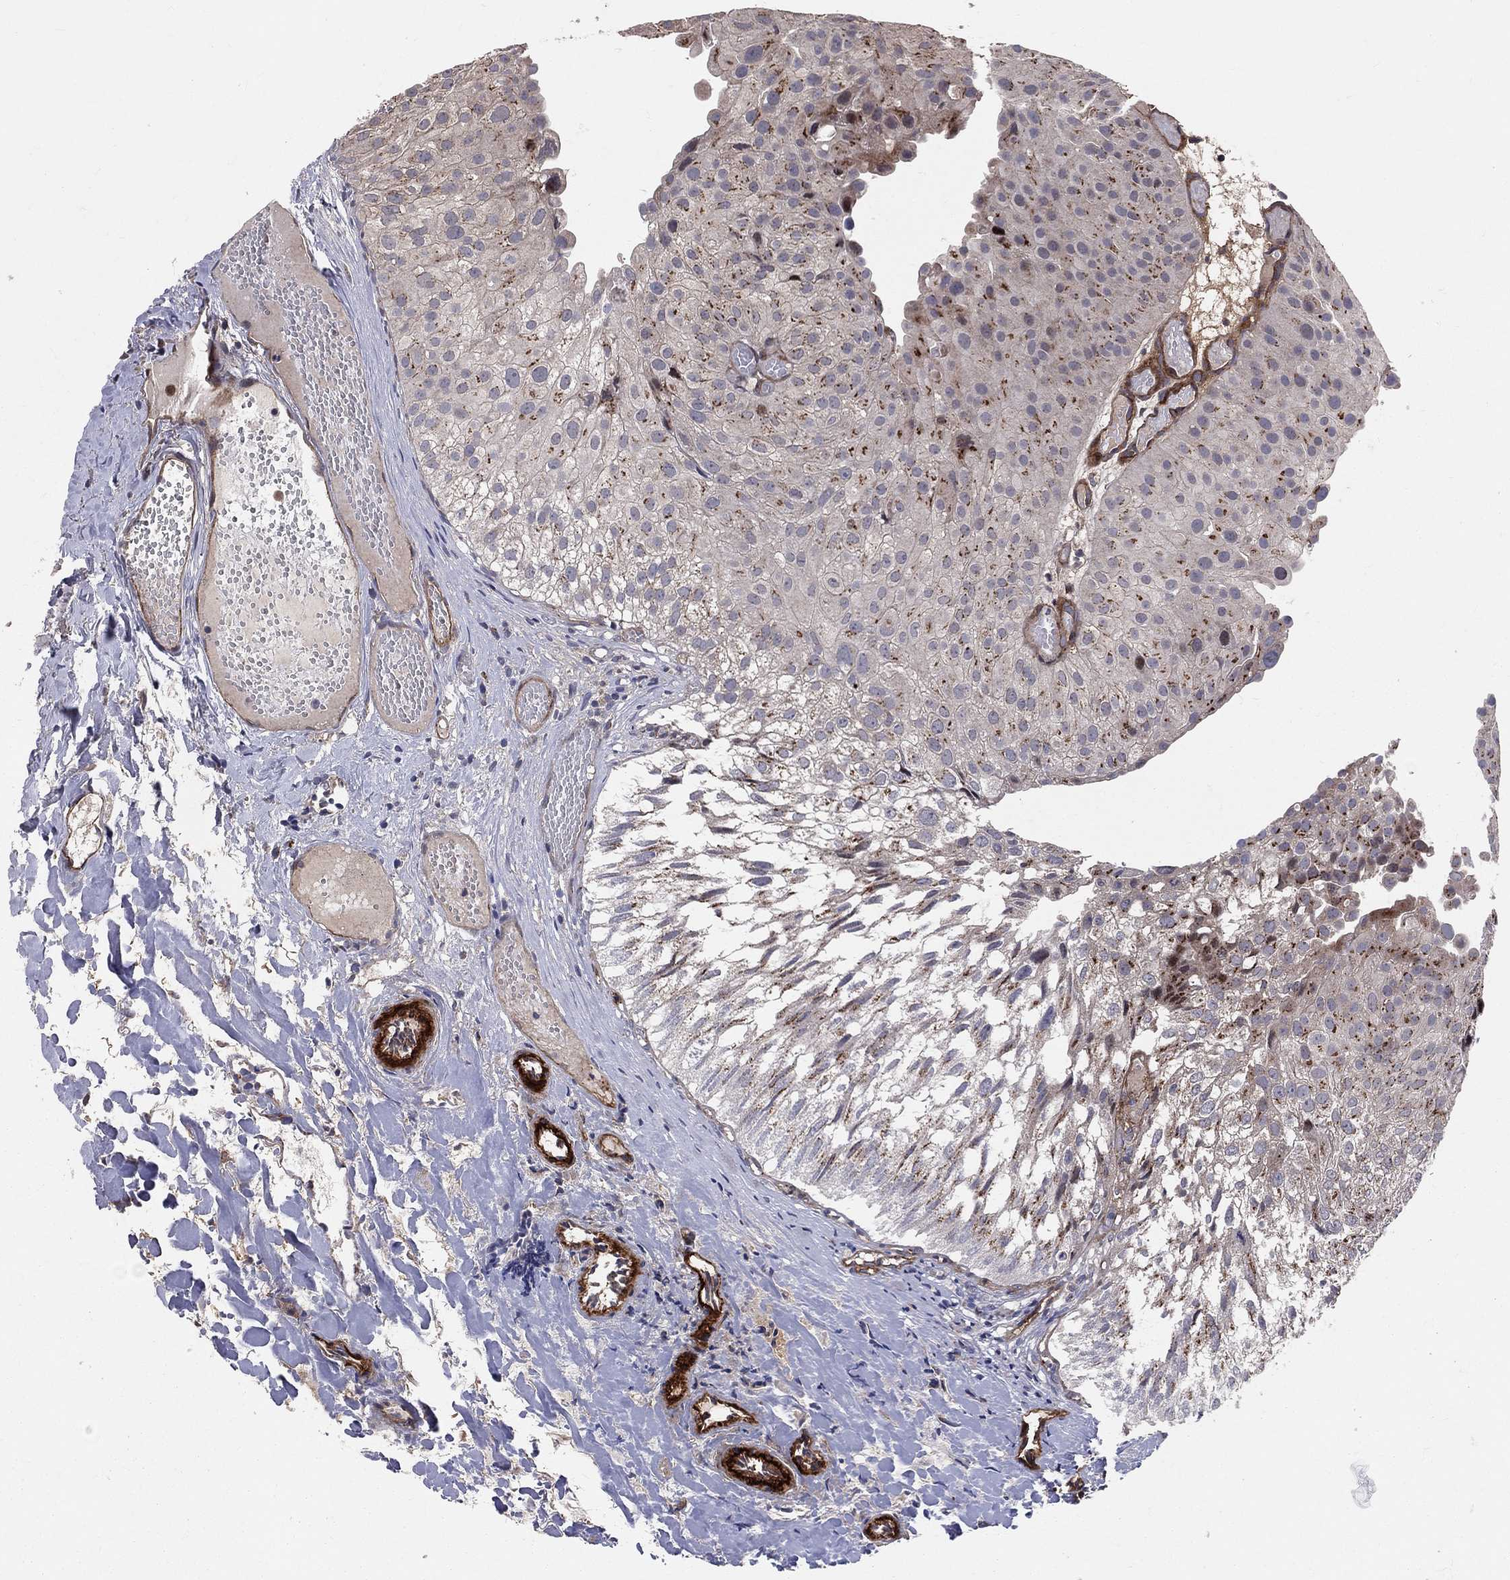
{"staining": {"intensity": "negative", "quantity": "none", "location": "none"}, "tissue": "urothelial cancer", "cell_type": "Tumor cells", "image_type": "cancer", "snomed": [{"axis": "morphology", "description": "Urothelial carcinoma, Low grade"}, {"axis": "topography", "description": "Urinary bladder"}], "caption": "Human low-grade urothelial carcinoma stained for a protein using immunohistochemistry (IHC) demonstrates no expression in tumor cells.", "gene": "ENTPD1", "patient": {"sex": "female", "age": 78}}